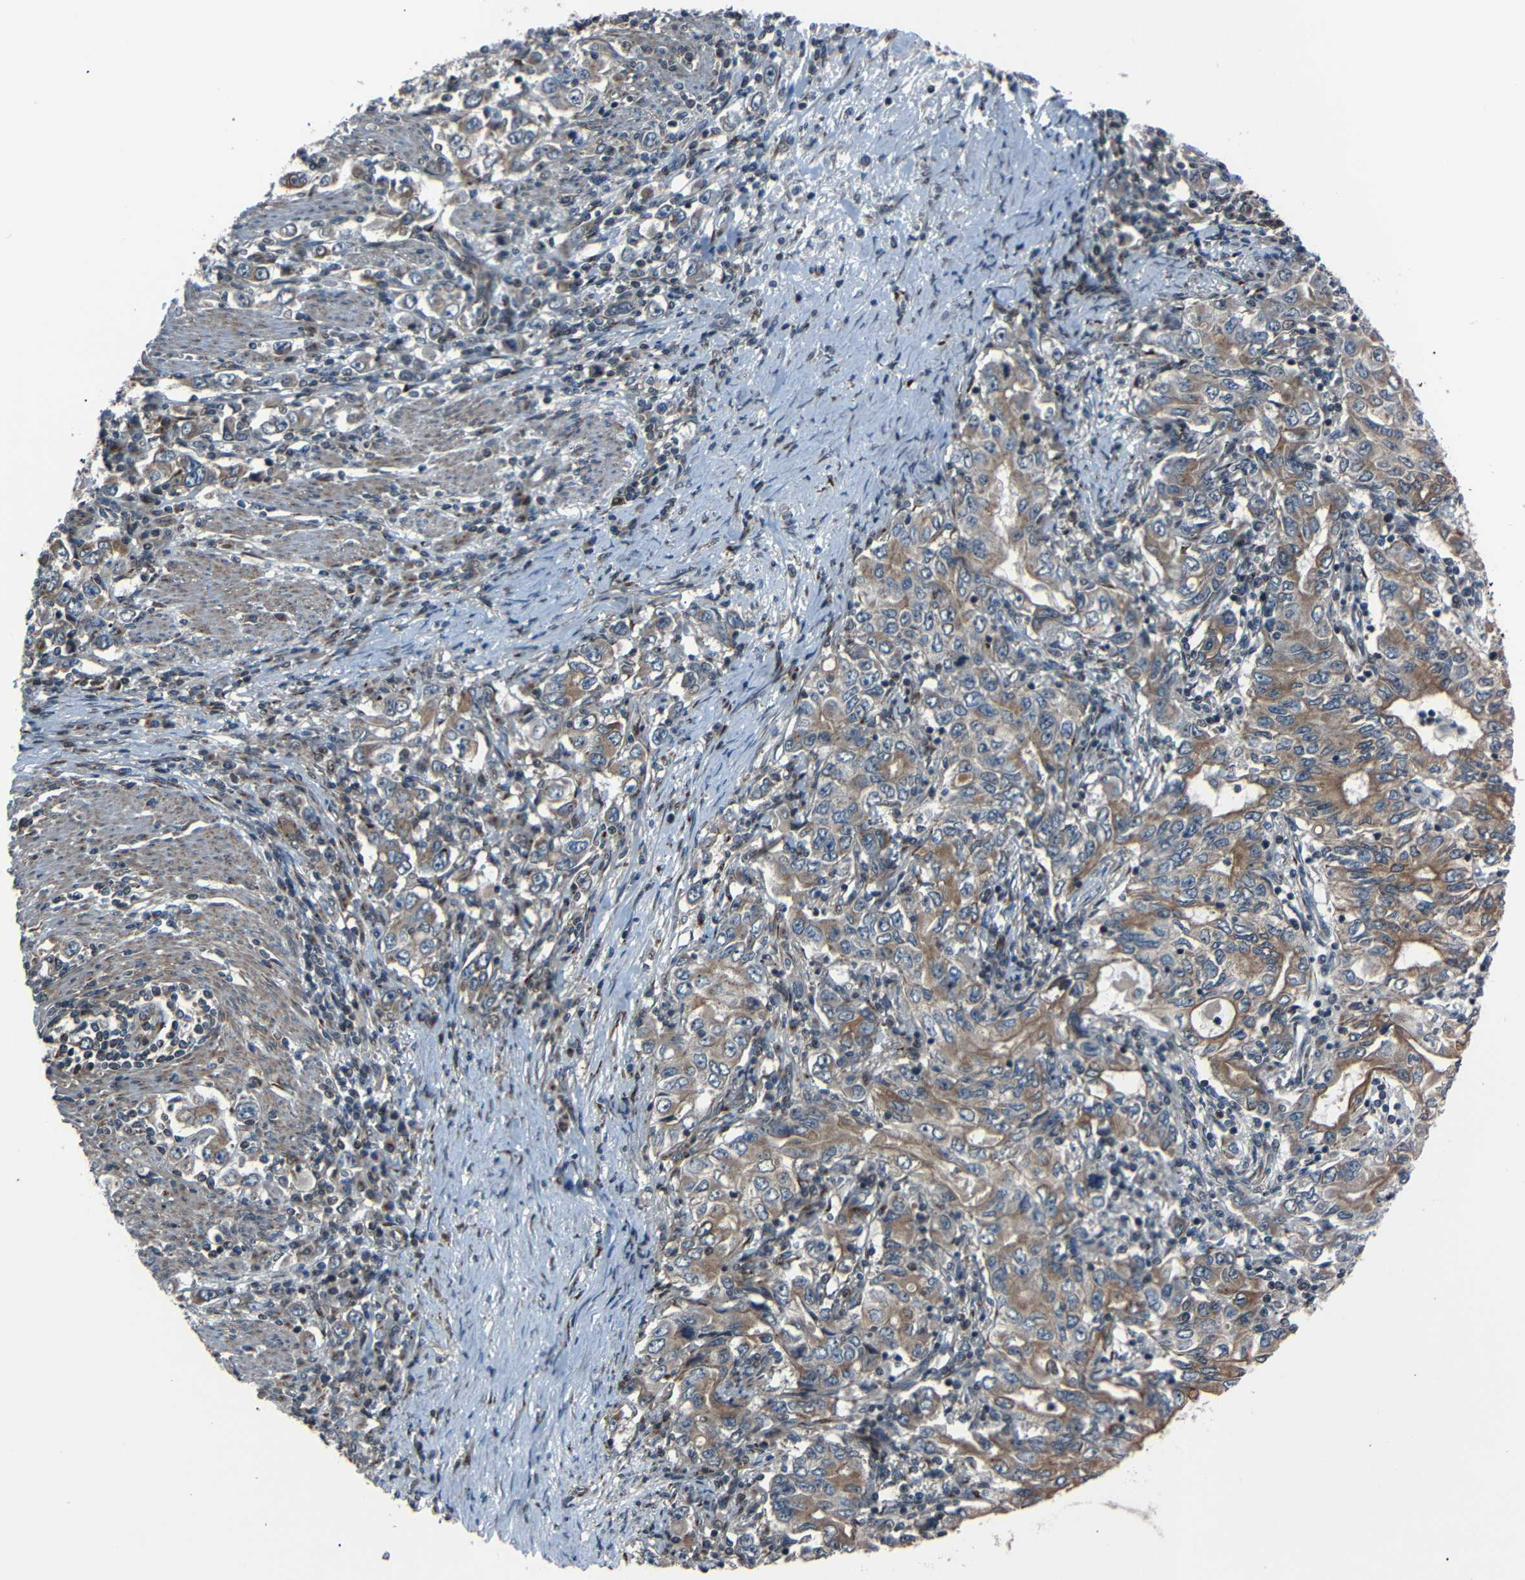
{"staining": {"intensity": "moderate", "quantity": "25%-75%", "location": "cytoplasmic/membranous"}, "tissue": "stomach cancer", "cell_type": "Tumor cells", "image_type": "cancer", "snomed": [{"axis": "morphology", "description": "Adenocarcinoma, NOS"}, {"axis": "topography", "description": "Stomach, lower"}], "caption": "High-power microscopy captured an immunohistochemistry photomicrograph of adenocarcinoma (stomach), revealing moderate cytoplasmic/membranous expression in approximately 25%-75% of tumor cells. The protein is stained brown, and the nuclei are stained in blue (DAB IHC with brightfield microscopy, high magnification).", "gene": "AKAP9", "patient": {"sex": "female", "age": 72}}